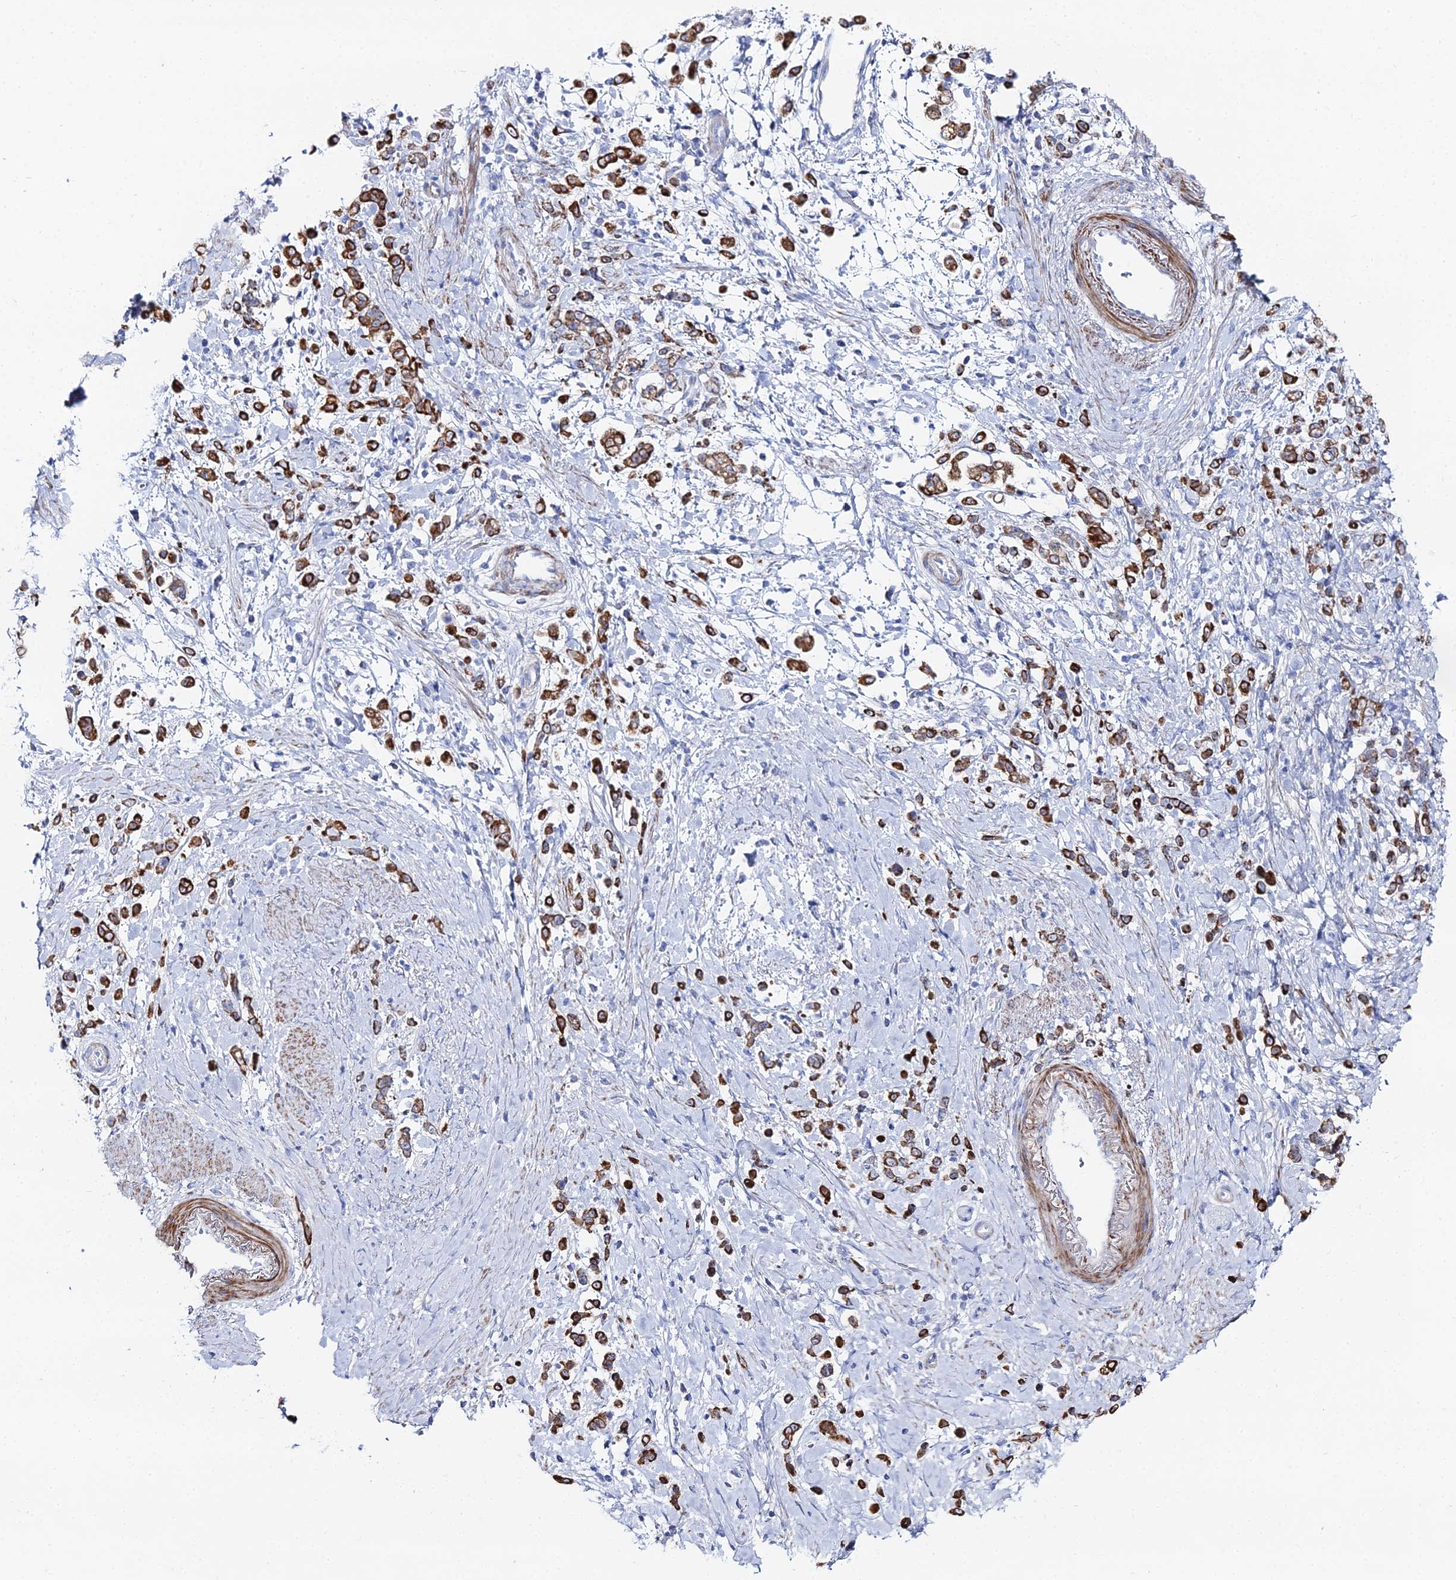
{"staining": {"intensity": "strong", "quantity": ">75%", "location": "cytoplasmic/membranous"}, "tissue": "stomach cancer", "cell_type": "Tumor cells", "image_type": "cancer", "snomed": [{"axis": "morphology", "description": "Adenocarcinoma, NOS"}, {"axis": "topography", "description": "Stomach"}], "caption": "Immunohistochemistry (IHC) of human adenocarcinoma (stomach) displays high levels of strong cytoplasmic/membranous expression in about >75% of tumor cells.", "gene": "DHX34", "patient": {"sex": "female", "age": 60}}